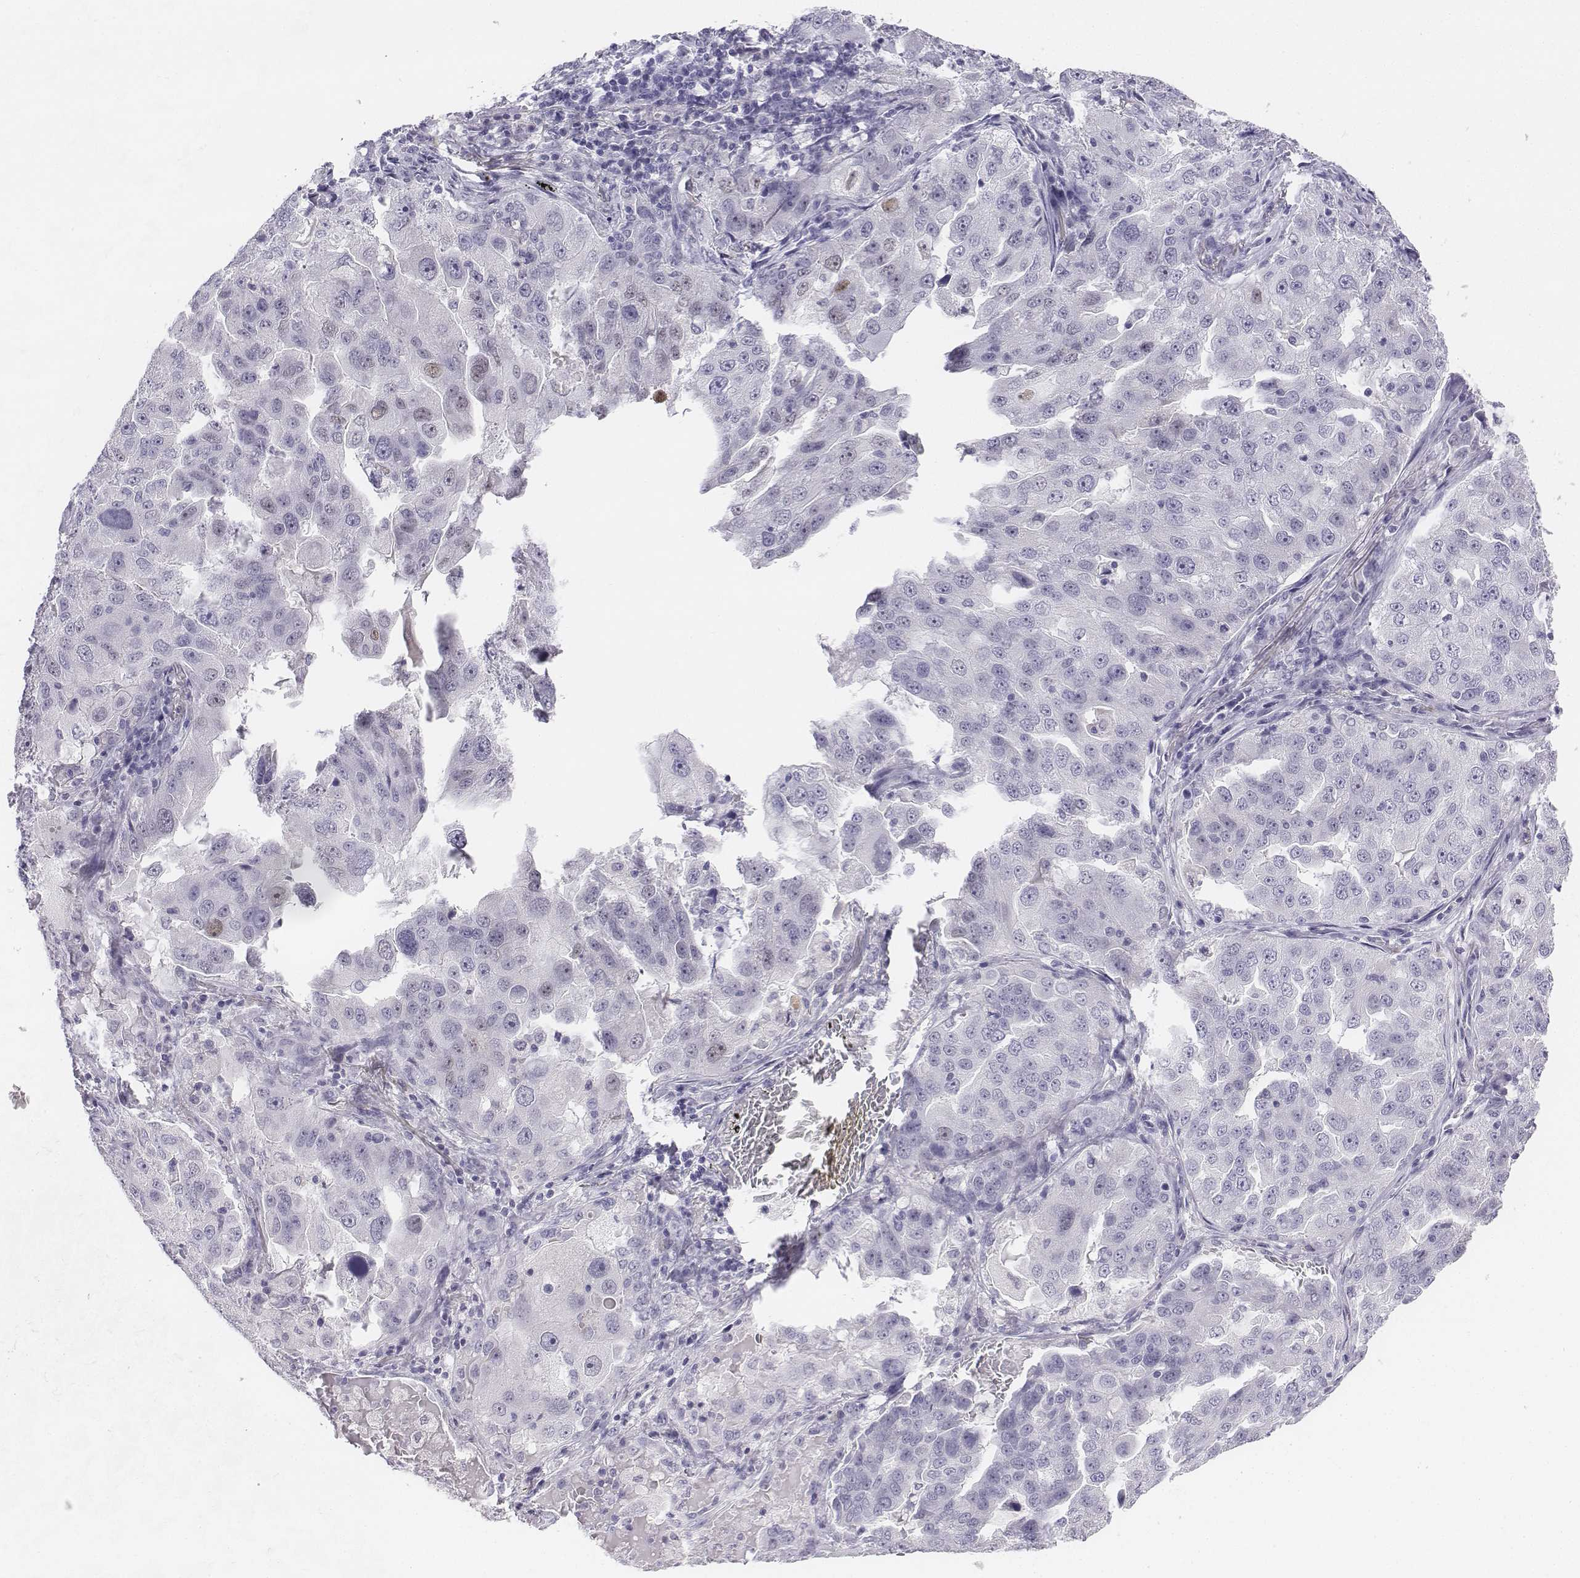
{"staining": {"intensity": "negative", "quantity": "none", "location": "none"}, "tissue": "lung cancer", "cell_type": "Tumor cells", "image_type": "cancer", "snomed": [{"axis": "morphology", "description": "Adenocarcinoma, NOS"}, {"axis": "topography", "description": "Lung"}], "caption": "There is no significant positivity in tumor cells of lung adenocarcinoma.", "gene": "UCN2", "patient": {"sex": "female", "age": 61}}